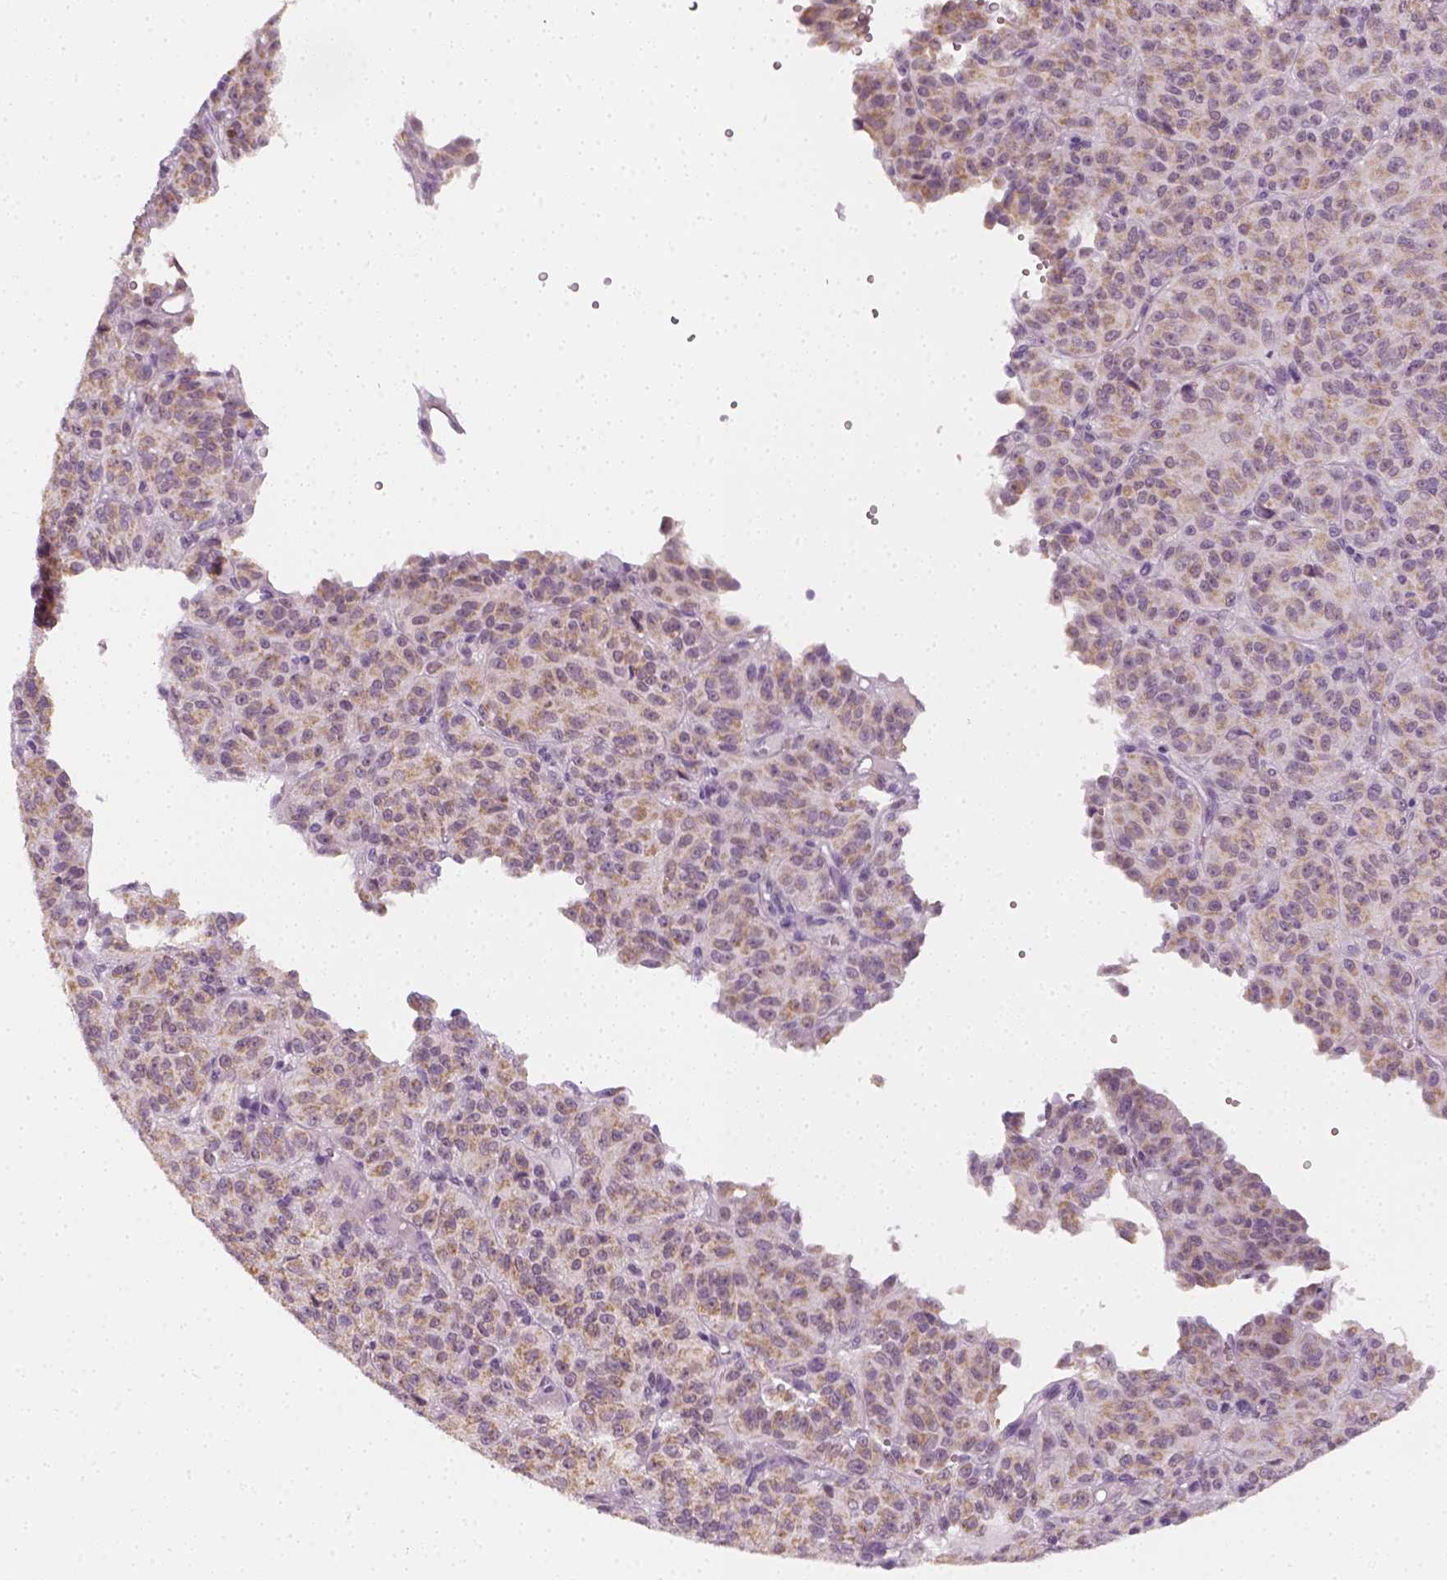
{"staining": {"intensity": "weak", "quantity": "25%-75%", "location": "cytoplasmic/membranous"}, "tissue": "melanoma", "cell_type": "Tumor cells", "image_type": "cancer", "snomed": [{"axis": "morphology", "description": "Malignant melanoma, Metastatic site"}, {"axis": "topography", "description": "Brain"}], "caption": "High-power microscopy captured an immunohistochemistry (IHC) micrograph of melanoma, revealing weak cytoplasmic/membranous expression in approximately 25%-75% of tumor cells.", "gene": "PRAME", "patient": {"sex": "female", "age": 56}}